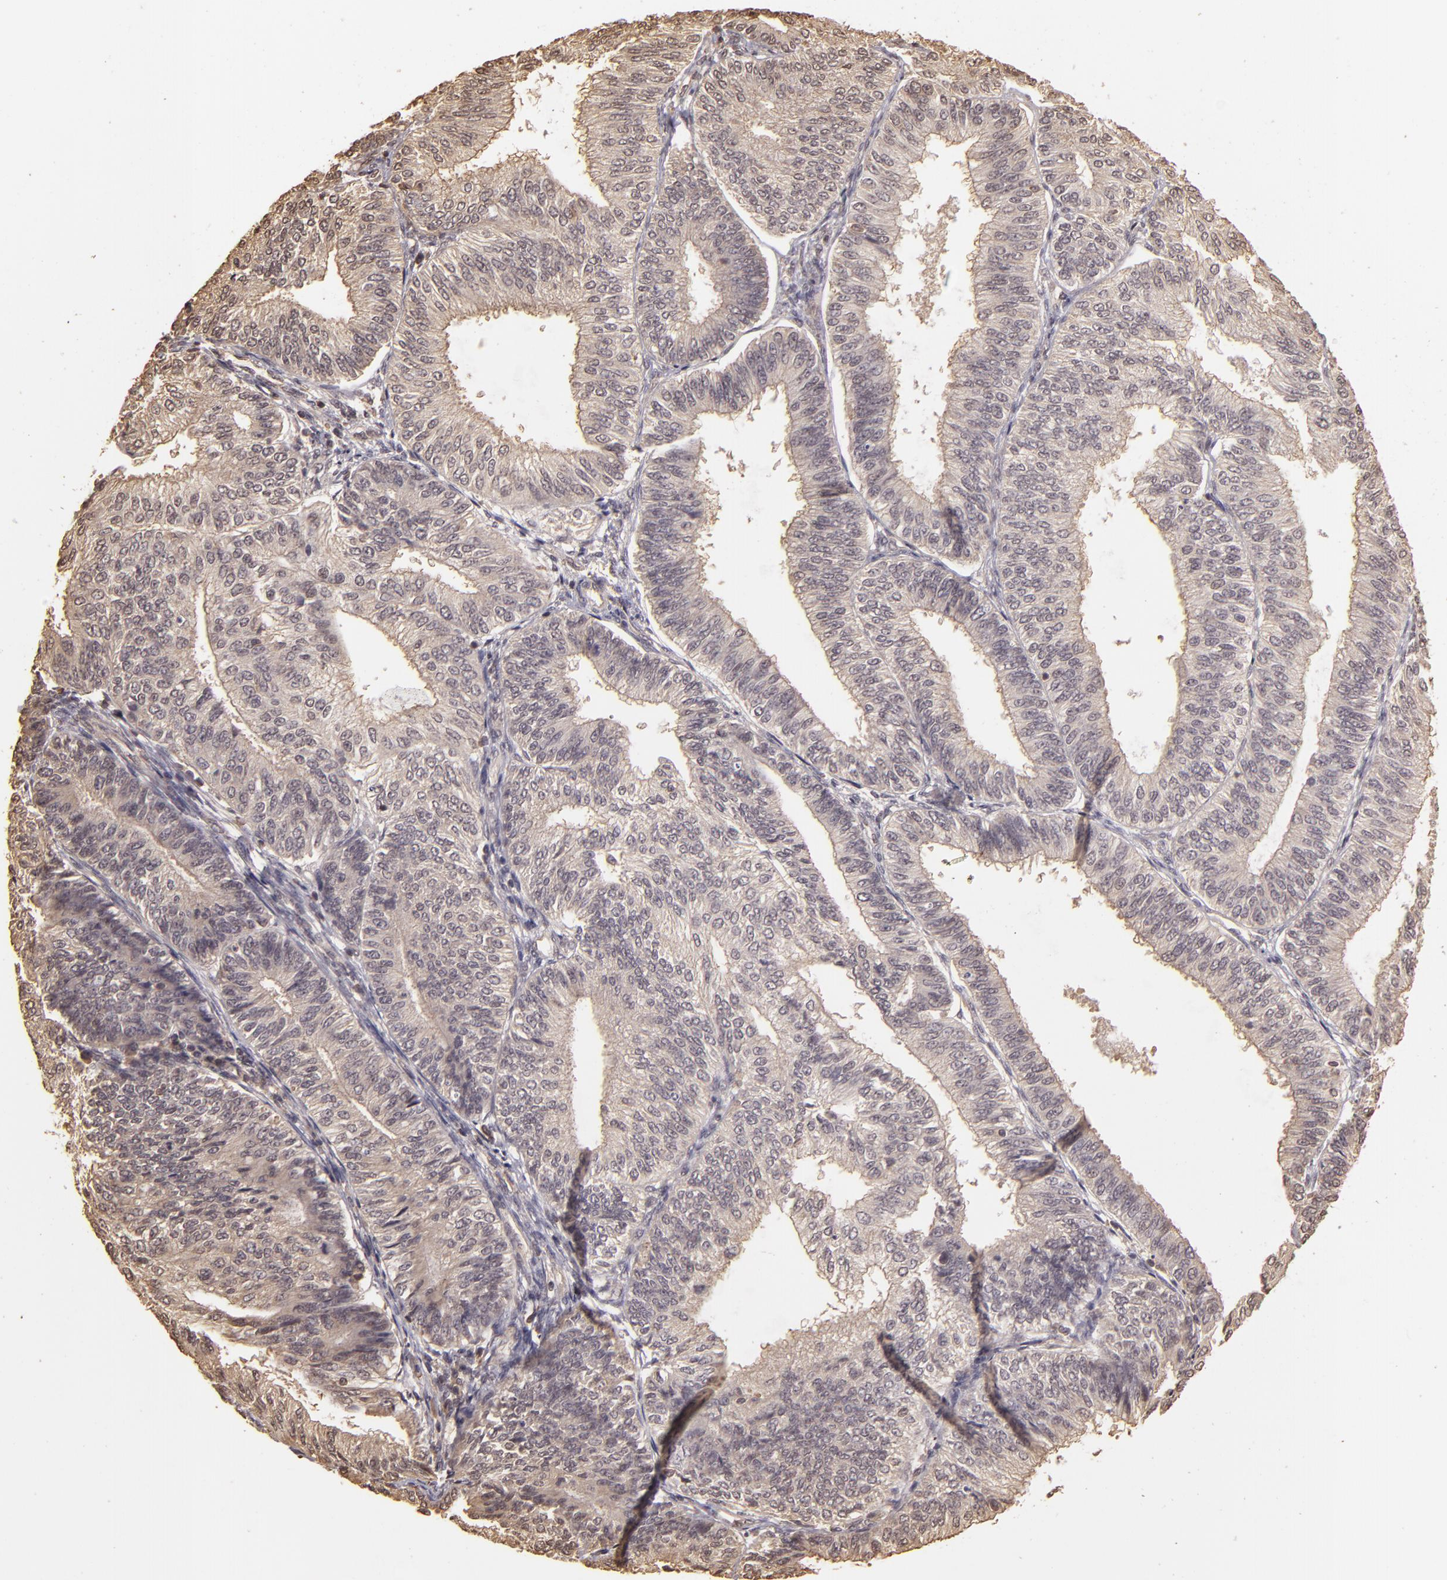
{"staining": {"intensity": "negative", "quantity": "none", "location": "none"}, "tissue": "endometrial cancer", "cell_type": "Tumor cells", "image_type": "cancer", "snomed": [{"axis": "morphology", "description": "Adenocarcinoma, NOS"}, {"axis": "topography", "description": "Endometrium"}], "caption": "Micrograph shows no significant protein expression in tumor cells of endometrial cancer.", "gene": "ARPC2", "patient": {"sex": "female", "age": 55}}